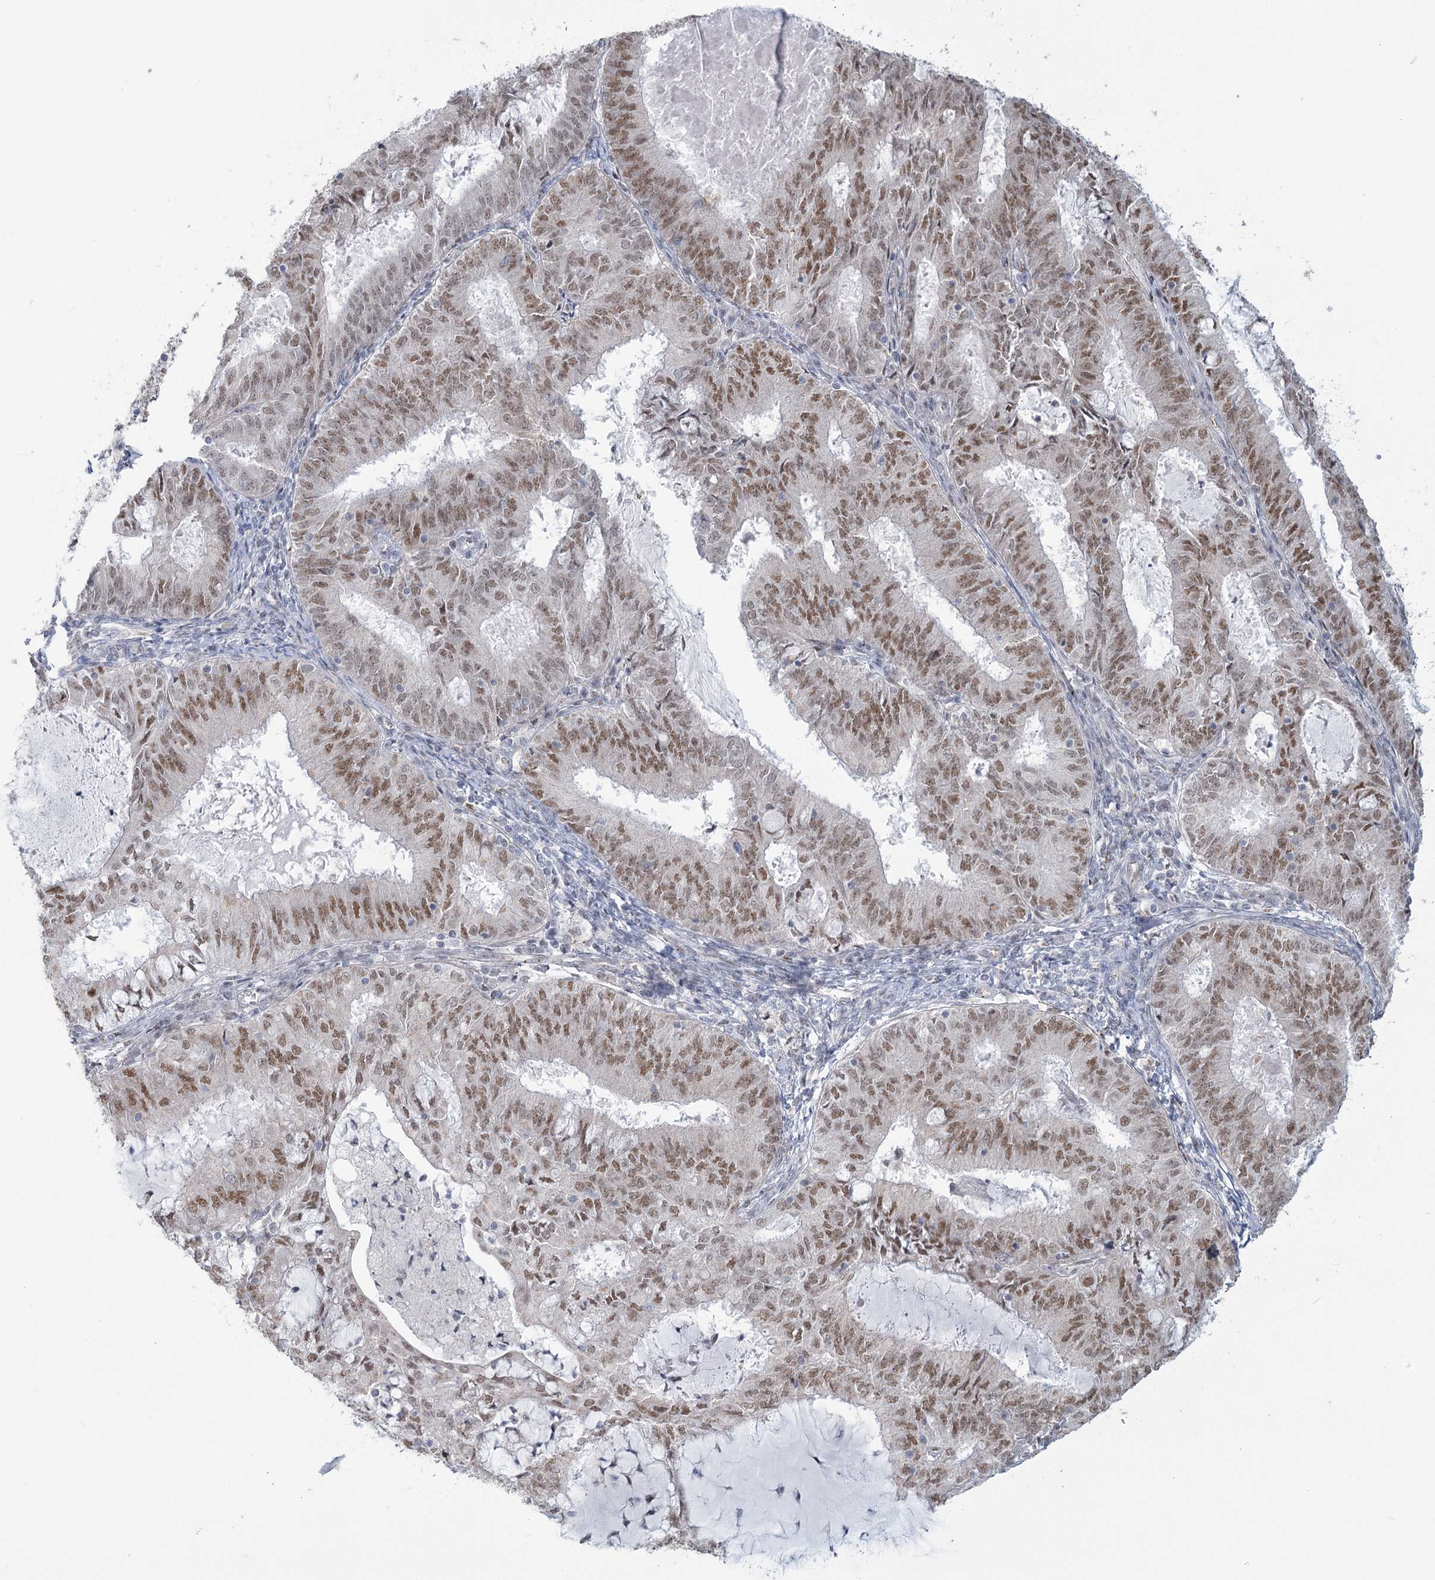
{"staining": {"intensity": "moderate", "quantity": ">75%", "location": "nuclear"}, "tissue": "endometrial cancer", "cell_type": "Tumor cells", "image_type": "cancer", "snomed": [{"axis": "morphology", "description": "Adenocarcinoma, NOS"}, {"axis": "topography", "description": "Endometrium"}], "caption": "Immunohistochemical staining of human adenocarcinoma (endometrial) displays medium levels of moderate nuclear positivity in about >75% of tumor cells.", "gene": "MTG1", "patient": {"sex": "female", "age": 57}}